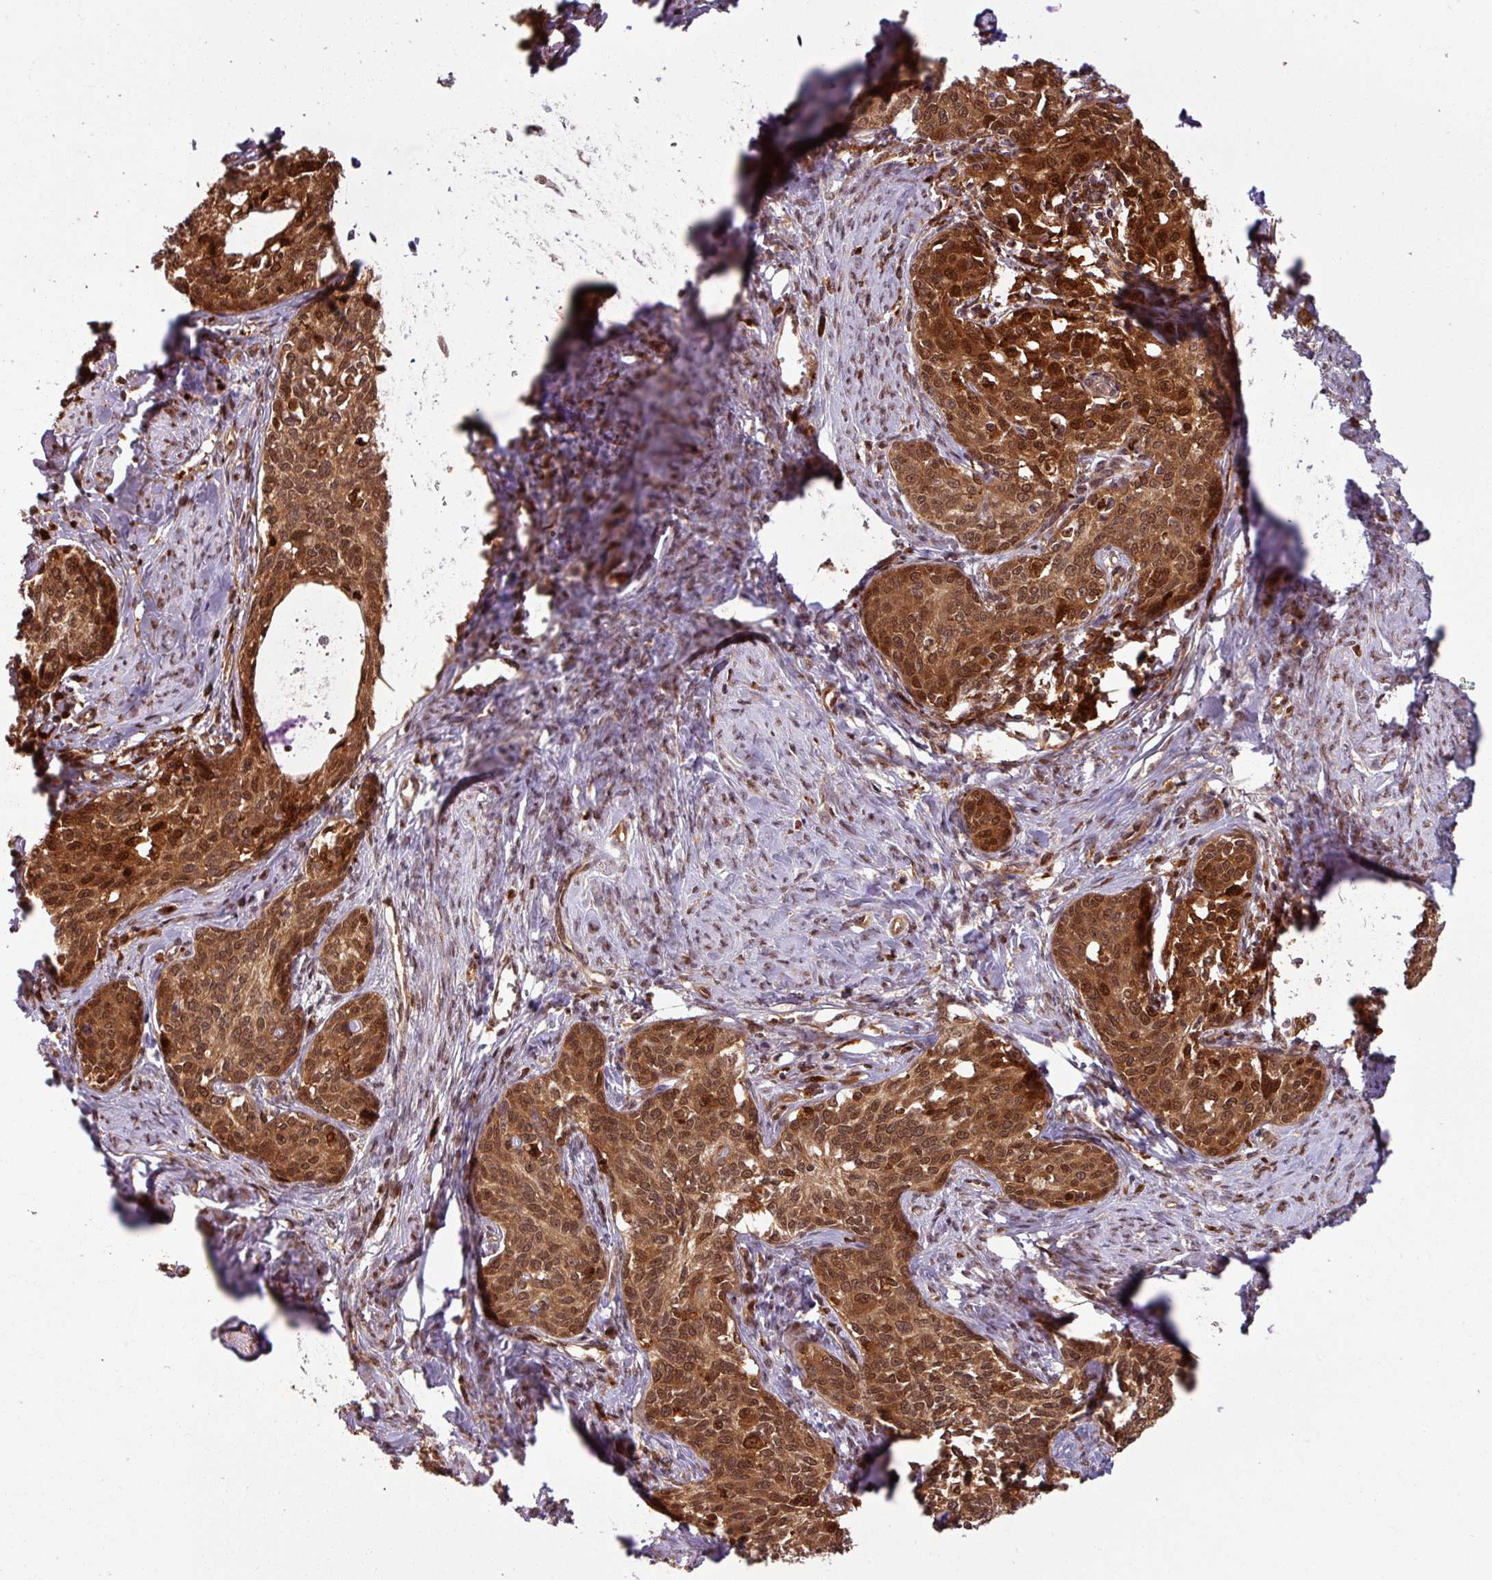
{"staining": {"intensity": "moderate", "quantity": ">75%", "location": "cytoplasmic/membranous,nuclear"}, "tissue": "cervical cancer", "cell_type": "Tumor cells", "image_type": "cancer", "snomed": [{"axis": "morphology", "description": "Squamous cell carcinoma, NOS"}, {"axis": "morphology", "description": "Adenocarcinoma, NOS"}, {"axis": "topography", "description": "Cervix"}], "caption": "A brown stain highlights moderate cytoplasmic/membranous and nuclear staining of a protein in human adenocarcinoma (cervical) tumor cells. Immunohistochemistry stains the protein of interest in brown and the nuclei are stained blue.", "gene": "KCTD11", "patient": {"sex": "female", "age": 52}}